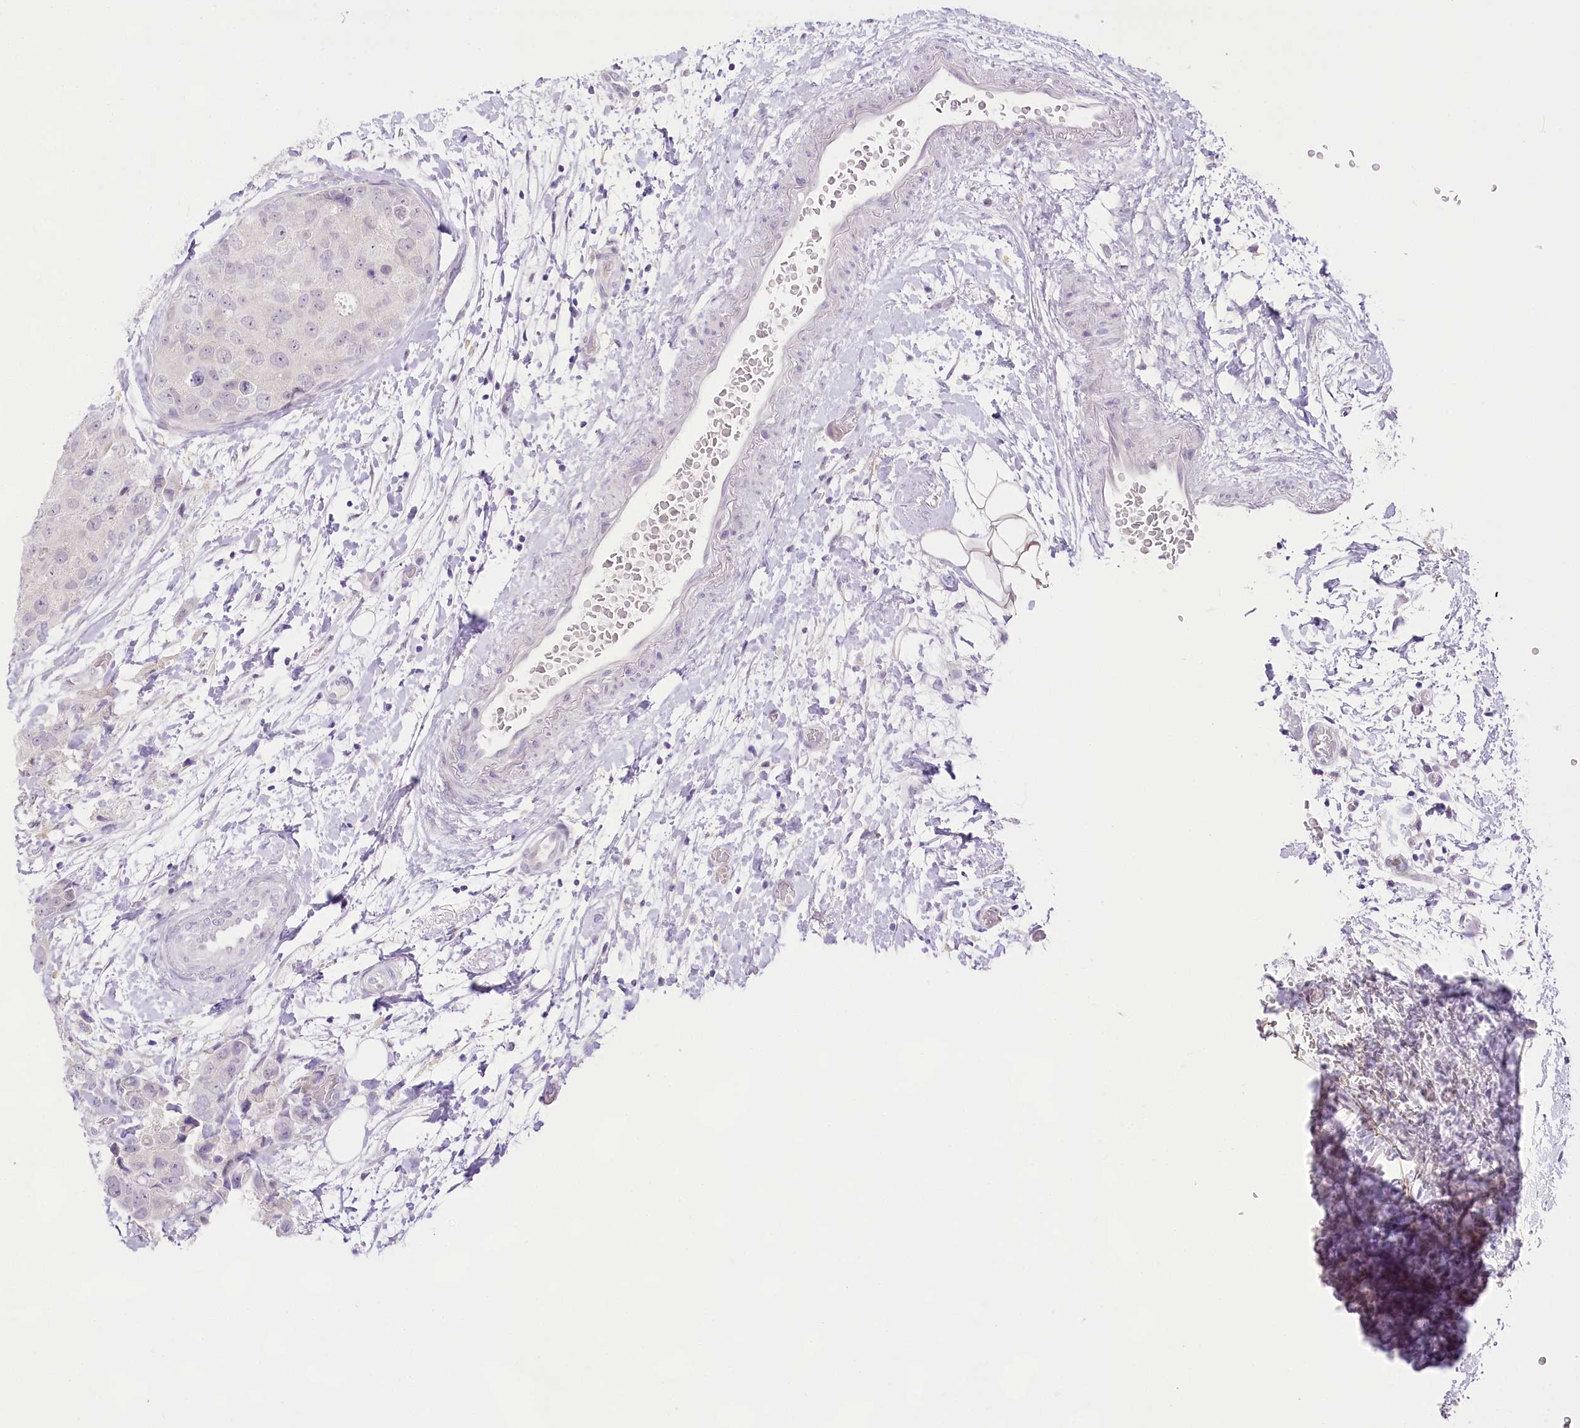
{"staining": {"intensity": "negative", "quantity": "none", "location": "none"}, "tissue": "breast cancer", "cell_type": "Tumor cells", "image_type": "cancer", "snomed": [{"axis": "morphology", "description": "Duct carcinoma"}, {"axis": "topography", "description": "Breast"}], "caption": "Immunohistochemistry photomicrograph of neoplastic tissue: infiltrating ductal carcinoma (breast) stained with DAB (3,3'-diaminobenzidine) reveals no significant protein positivity in tumor cells.", "gene": "CCDC30", "patient": {"sex": "female", "age": 62}}